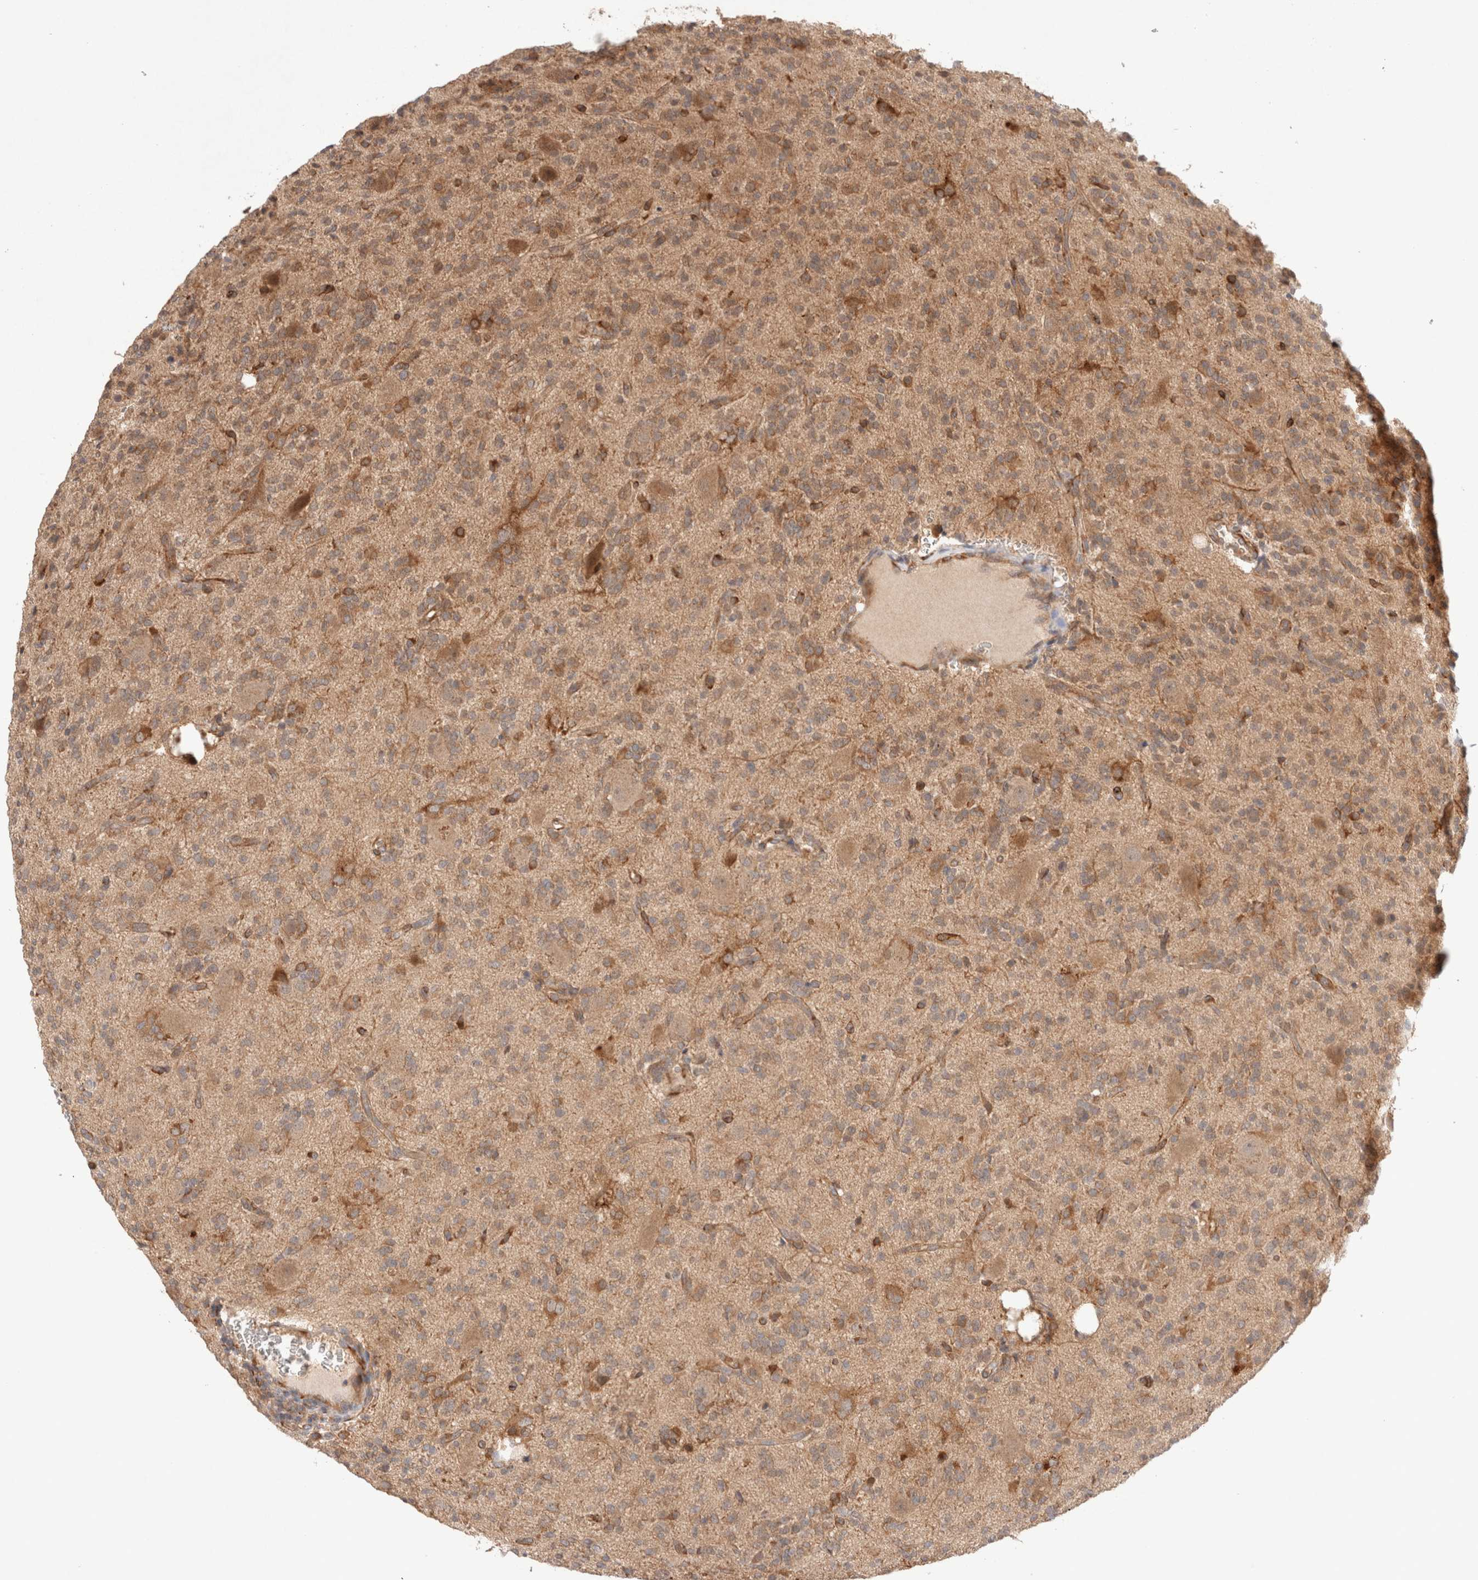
{"staining": {"intensity": "moderate", "quantity": ">75%", "location": "cytoplasmic/membranous"}, "tissue": "glioma", "cell_type": "Tumor cells", "image_type": "cancer", "snomed": [{"axis": "morphology", "description": "Glioma, malignant, High grade"}, {"axis": "topography", "description": "Brain"}], "caption": "This is an image of immunohistochemistry (IHC) staining of malignant glioma (high-grade), which shows moderate staining in the cytoplasmic/membranous of tumor cells.", "gene": "KLHL20", "patient": {"sex": "male", "age": 34}}